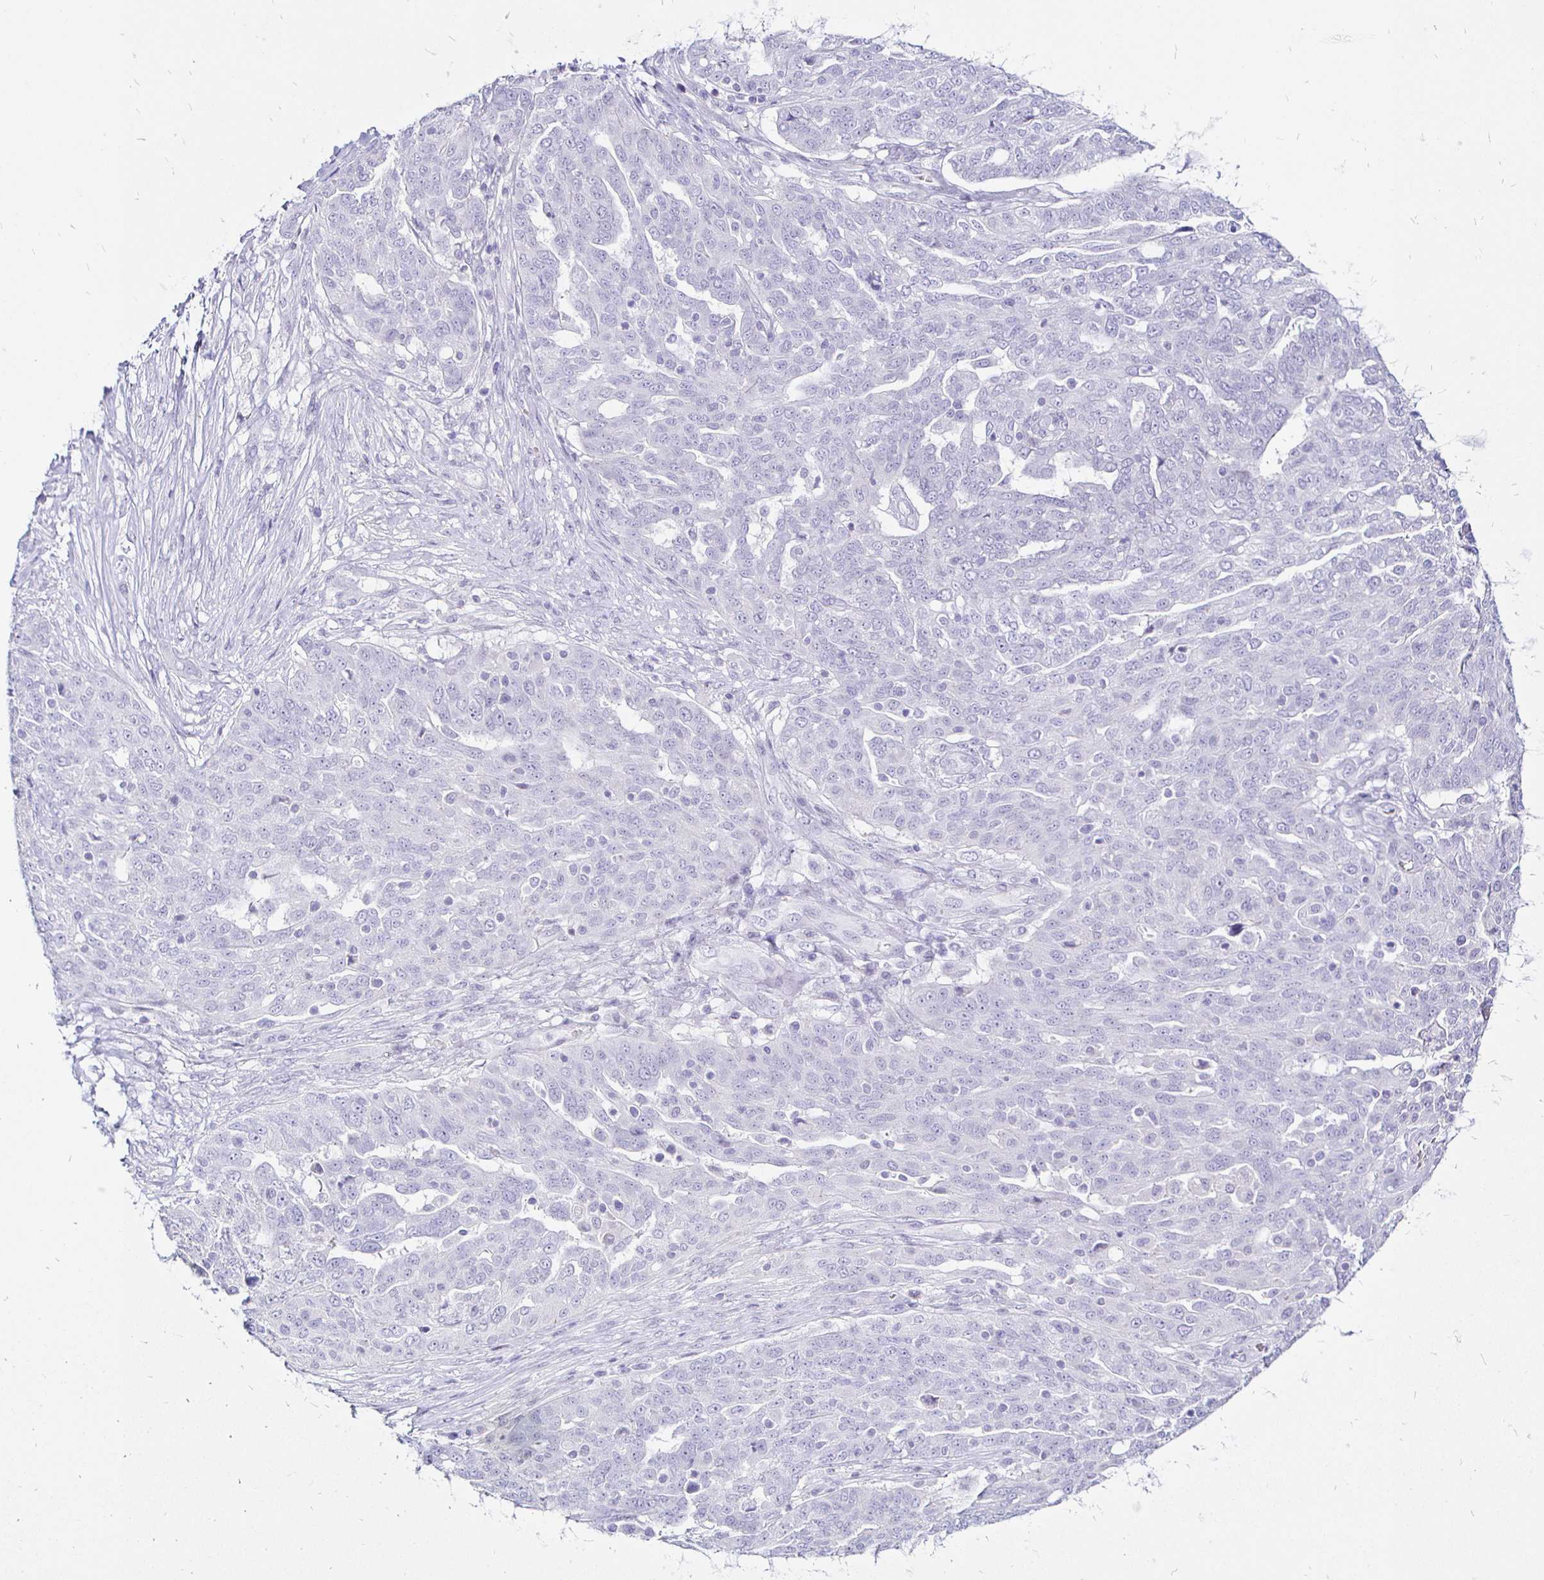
{"staining": {"intensity": "negative", "quantity": "none", "location": "none"}, "tissue": "ovarian cancer", "cell_type": "Tumor cells", "image_type": "cancer", "snomed": [{"axis": "morphology", "description": "Cystadenocarcinoma, serous, NOS"}, {"axis": "topography", "description": "Ovary"}], "caption": "Tumor cells are negative for protein expression in human ovarian serous cystadenocarcinoma.", "gene": "IRGC", "patient": {"sex": "female", "age": 67}}